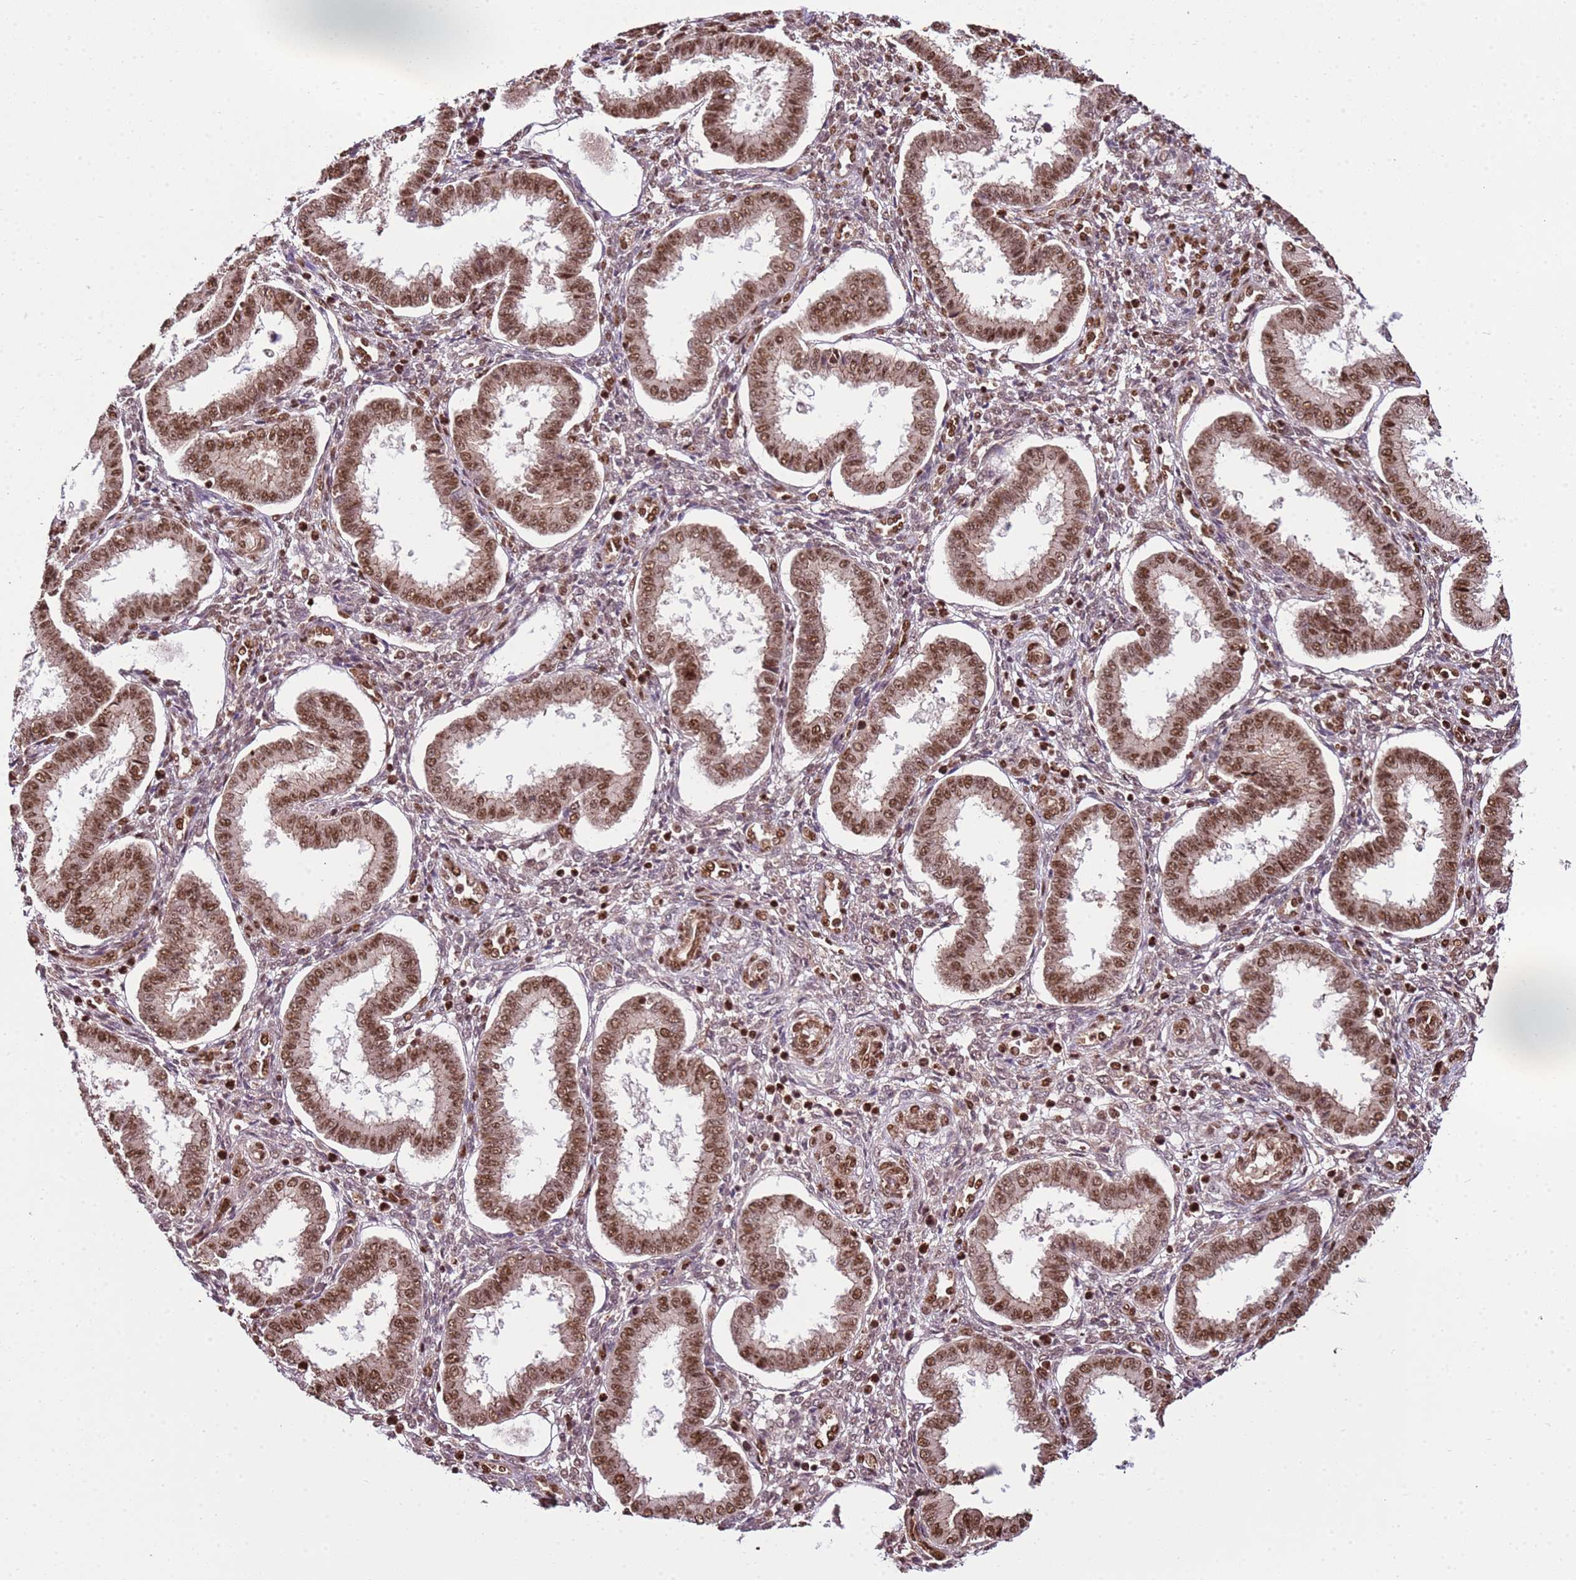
{"staining": {"intensity": "moderate", "quantity": "25%-75%", "location": "nuclear"}, "tissue": "endometrium", "cell_type": "Cells in endometrial stroma", "image_type": "normal", "snomed": [{"axis": "morphology", "description": "Normal tissue, NOS"}, {"axis": "topography", "description": "Endometrium"}], "caption": "Endometrium stained with immunohistochemistry exhibits moderate nuclear positivity in approximately 25%-75% of cells in endometrial stroma.", "gene": "ZBTB12", "patient": {"sex": "female", "age": 24}}